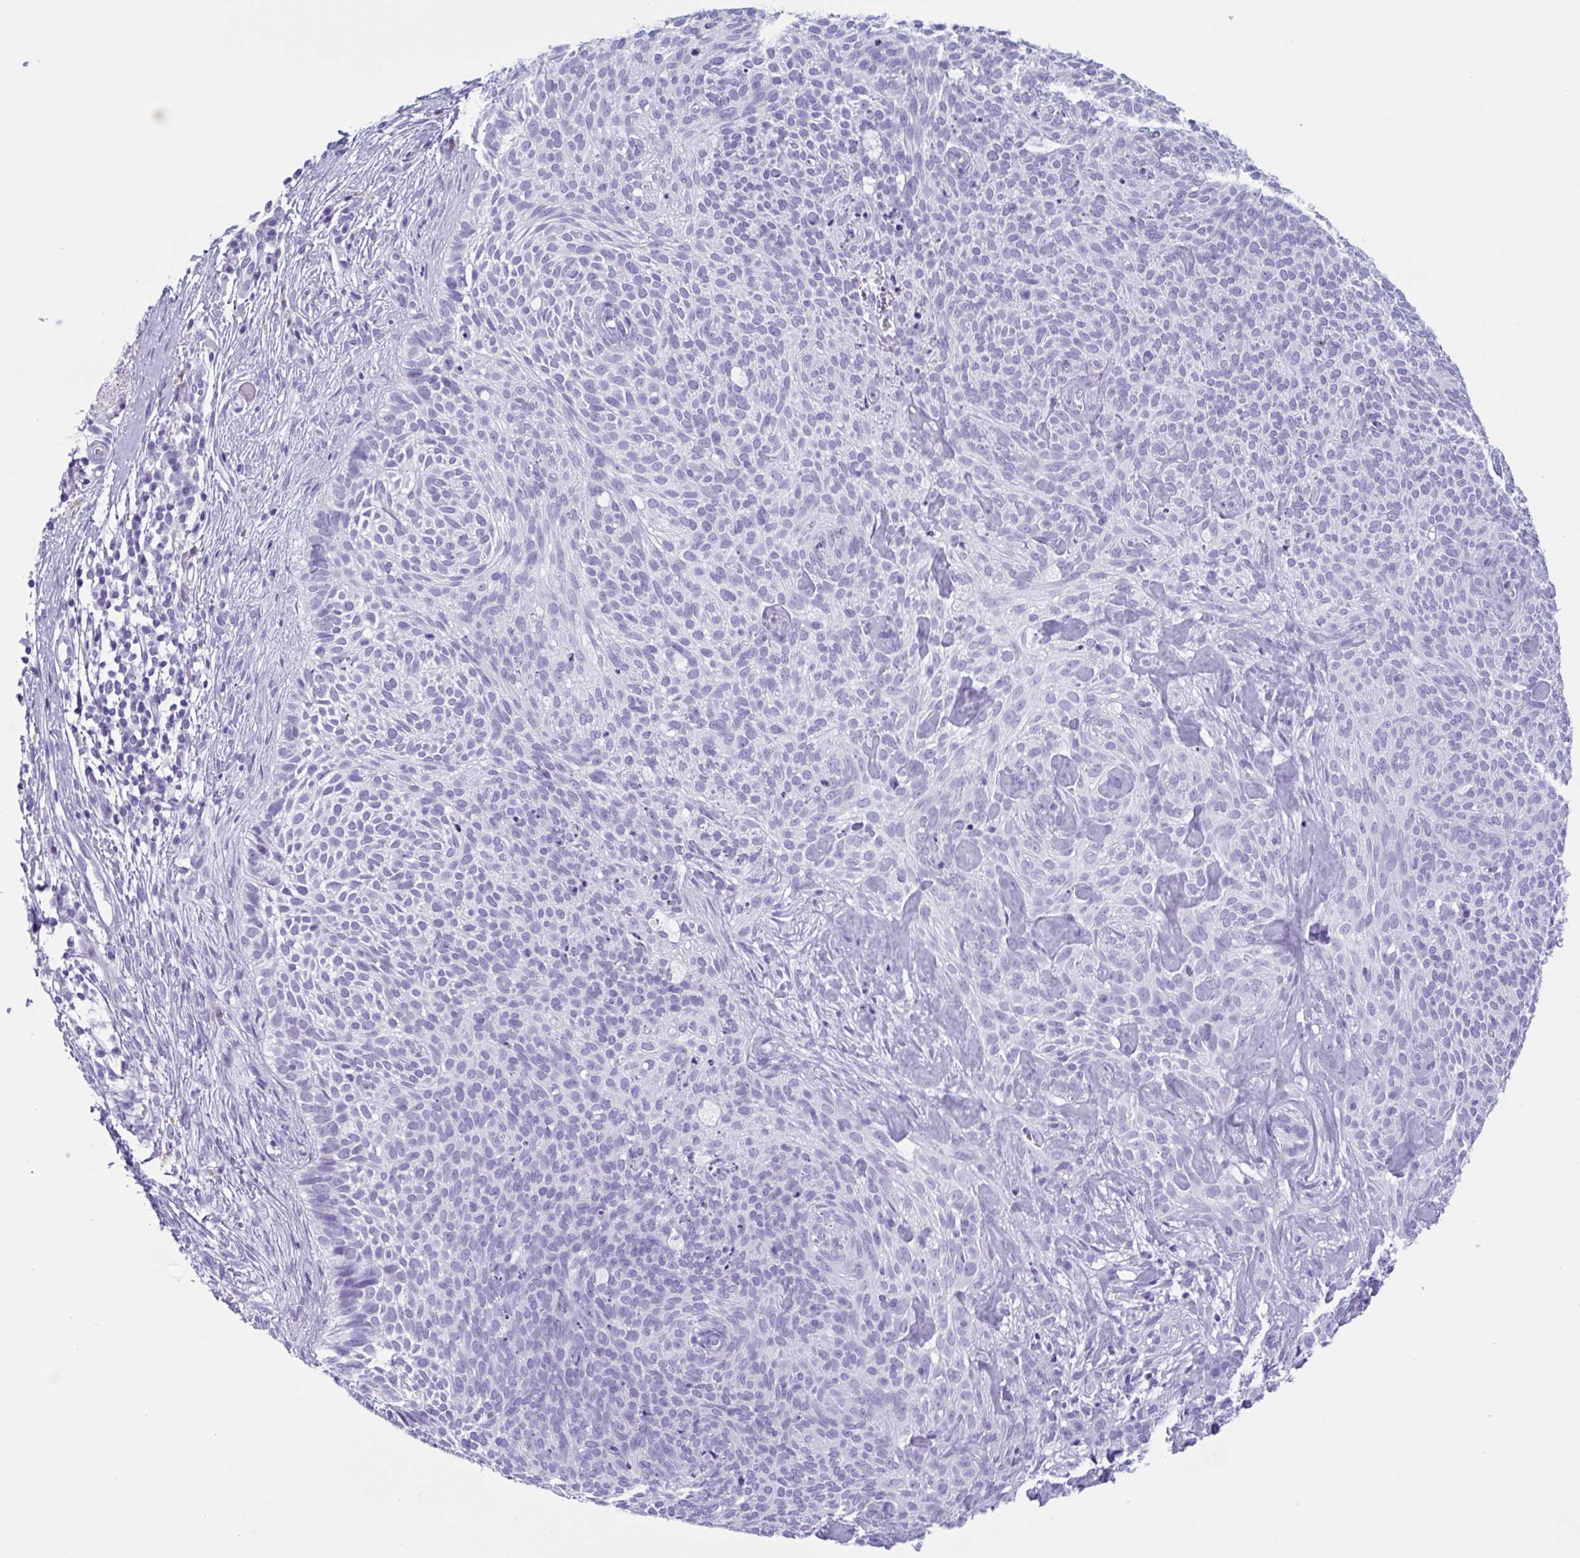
{"staining": {"intensity": "negative", "quantity": "none", "location": "none"}, "tissue": "skin cancer", "cell_type": "Tumor cells", "image_type": "cancer", "snomed": [{"axis": "morphology", "description": "Basal cell carcinoma"}, {"axis": "topography", "description": "Skin"}, {"axis": "topography", "description": "Skin of face"}], "caption": "This is a photomicrograph of immunohistochemistry staining of skin cancer, which shows no expression in tumor cells. (DAB (3,3'-diaminobenzidine) IHC, high magnification).", "gene": "ZNF850", "patient": {"sex": "female", "age": 82}}